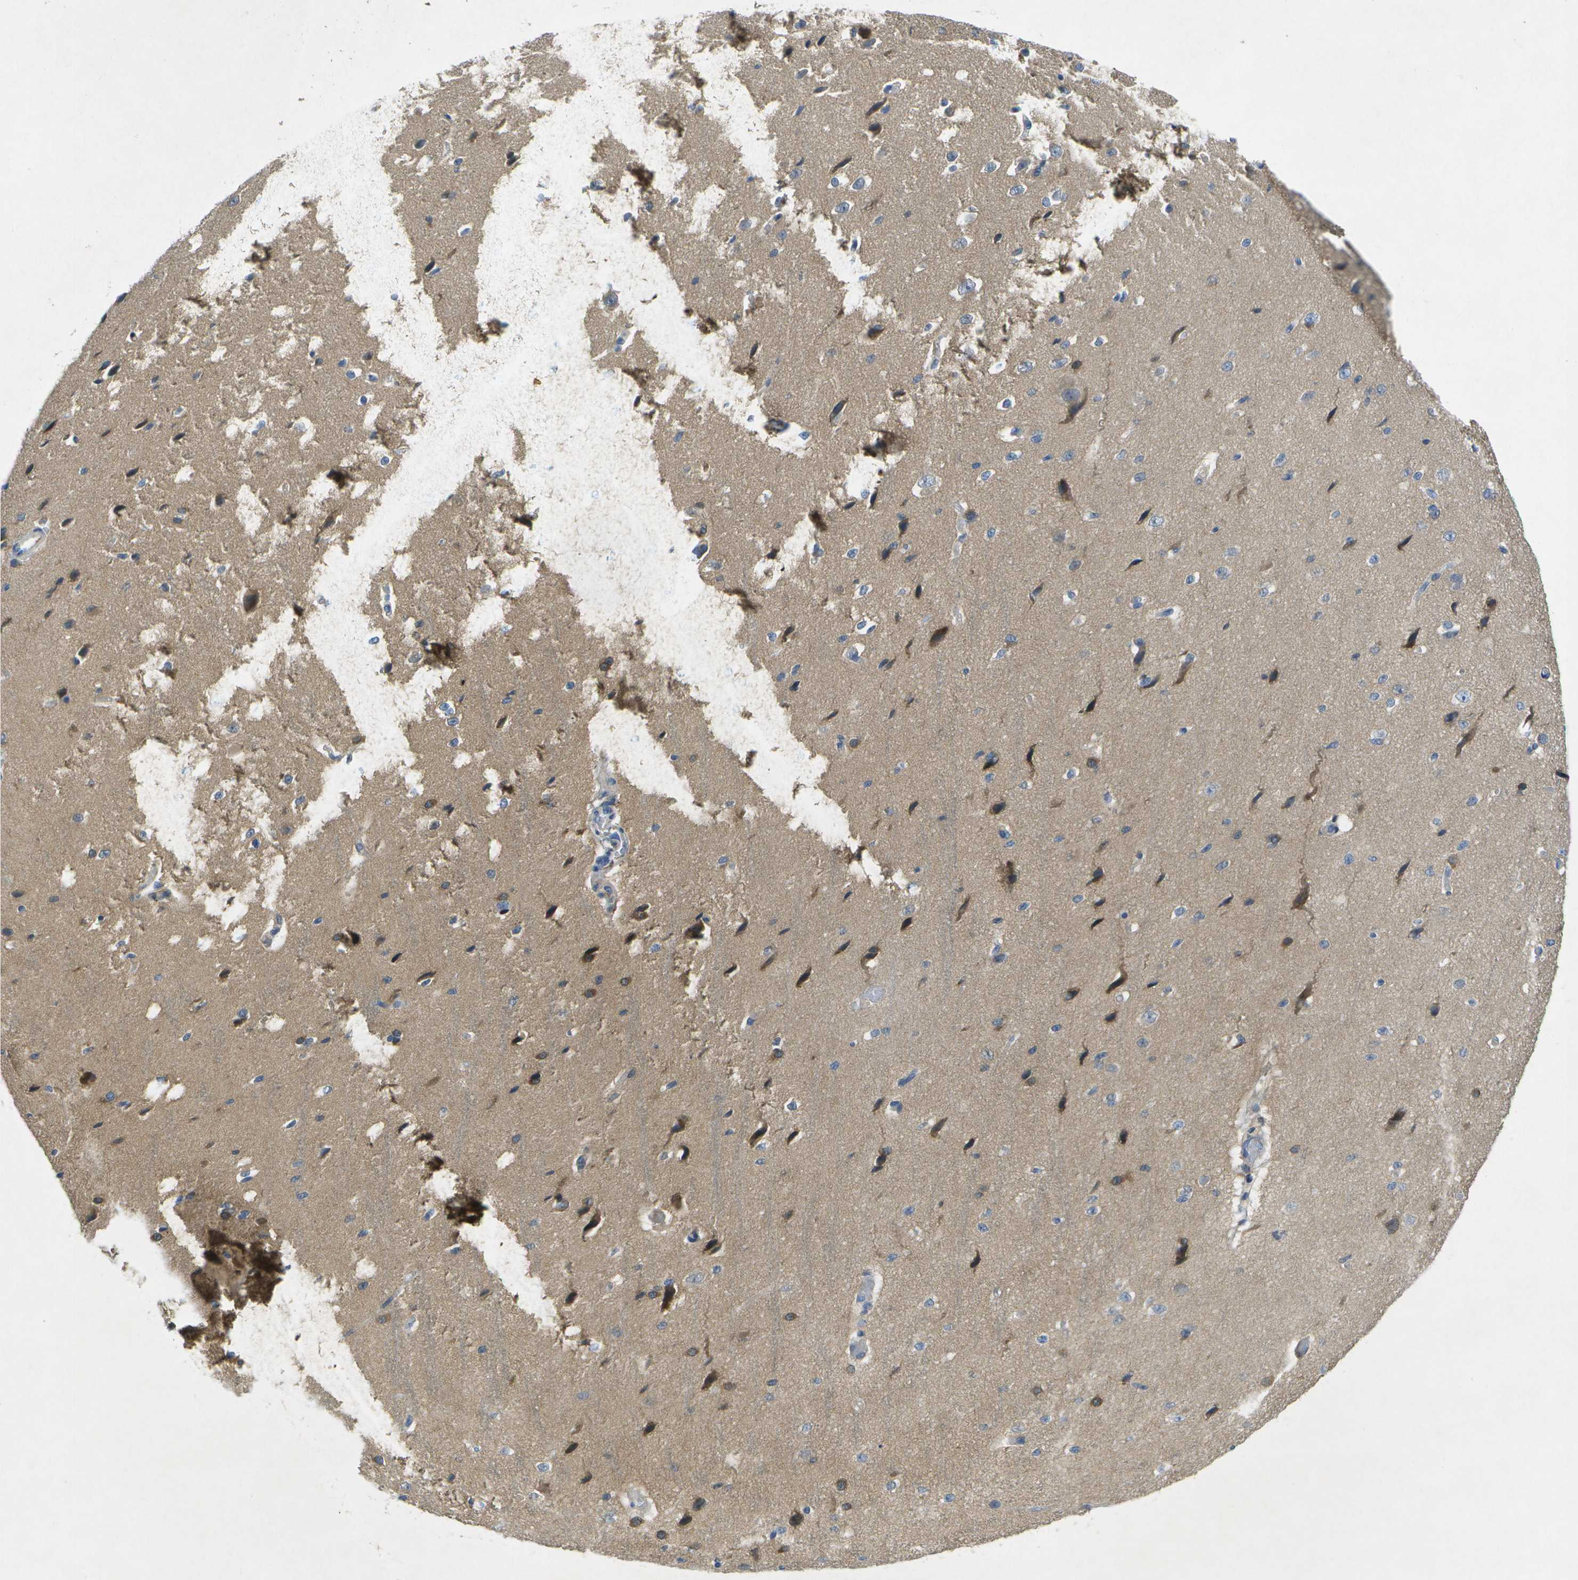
{"staining": {"intensity": "weak", "quantity": ">75%", "location": "cytoplasmic/membranous"}, "tissue": "cerebral cortex", "cell_type": "Endothelial cells", "image_type": "normal", "snomed": [{"axis": "morphology", "description": "Normal tissue, NOS"}, {"axis": "morphology", "description": "Developmental malformation"}, {"axis": "topography", "description": "Cerebral cortex"}], "caption": "Cerebral cortex stained with a brown dye displays weak cytoplasmic/membranous positive expression in approximately >75% of endothelial cells.", "gene": "WNK2", "patient": {"sex": "female", "age": 30}}